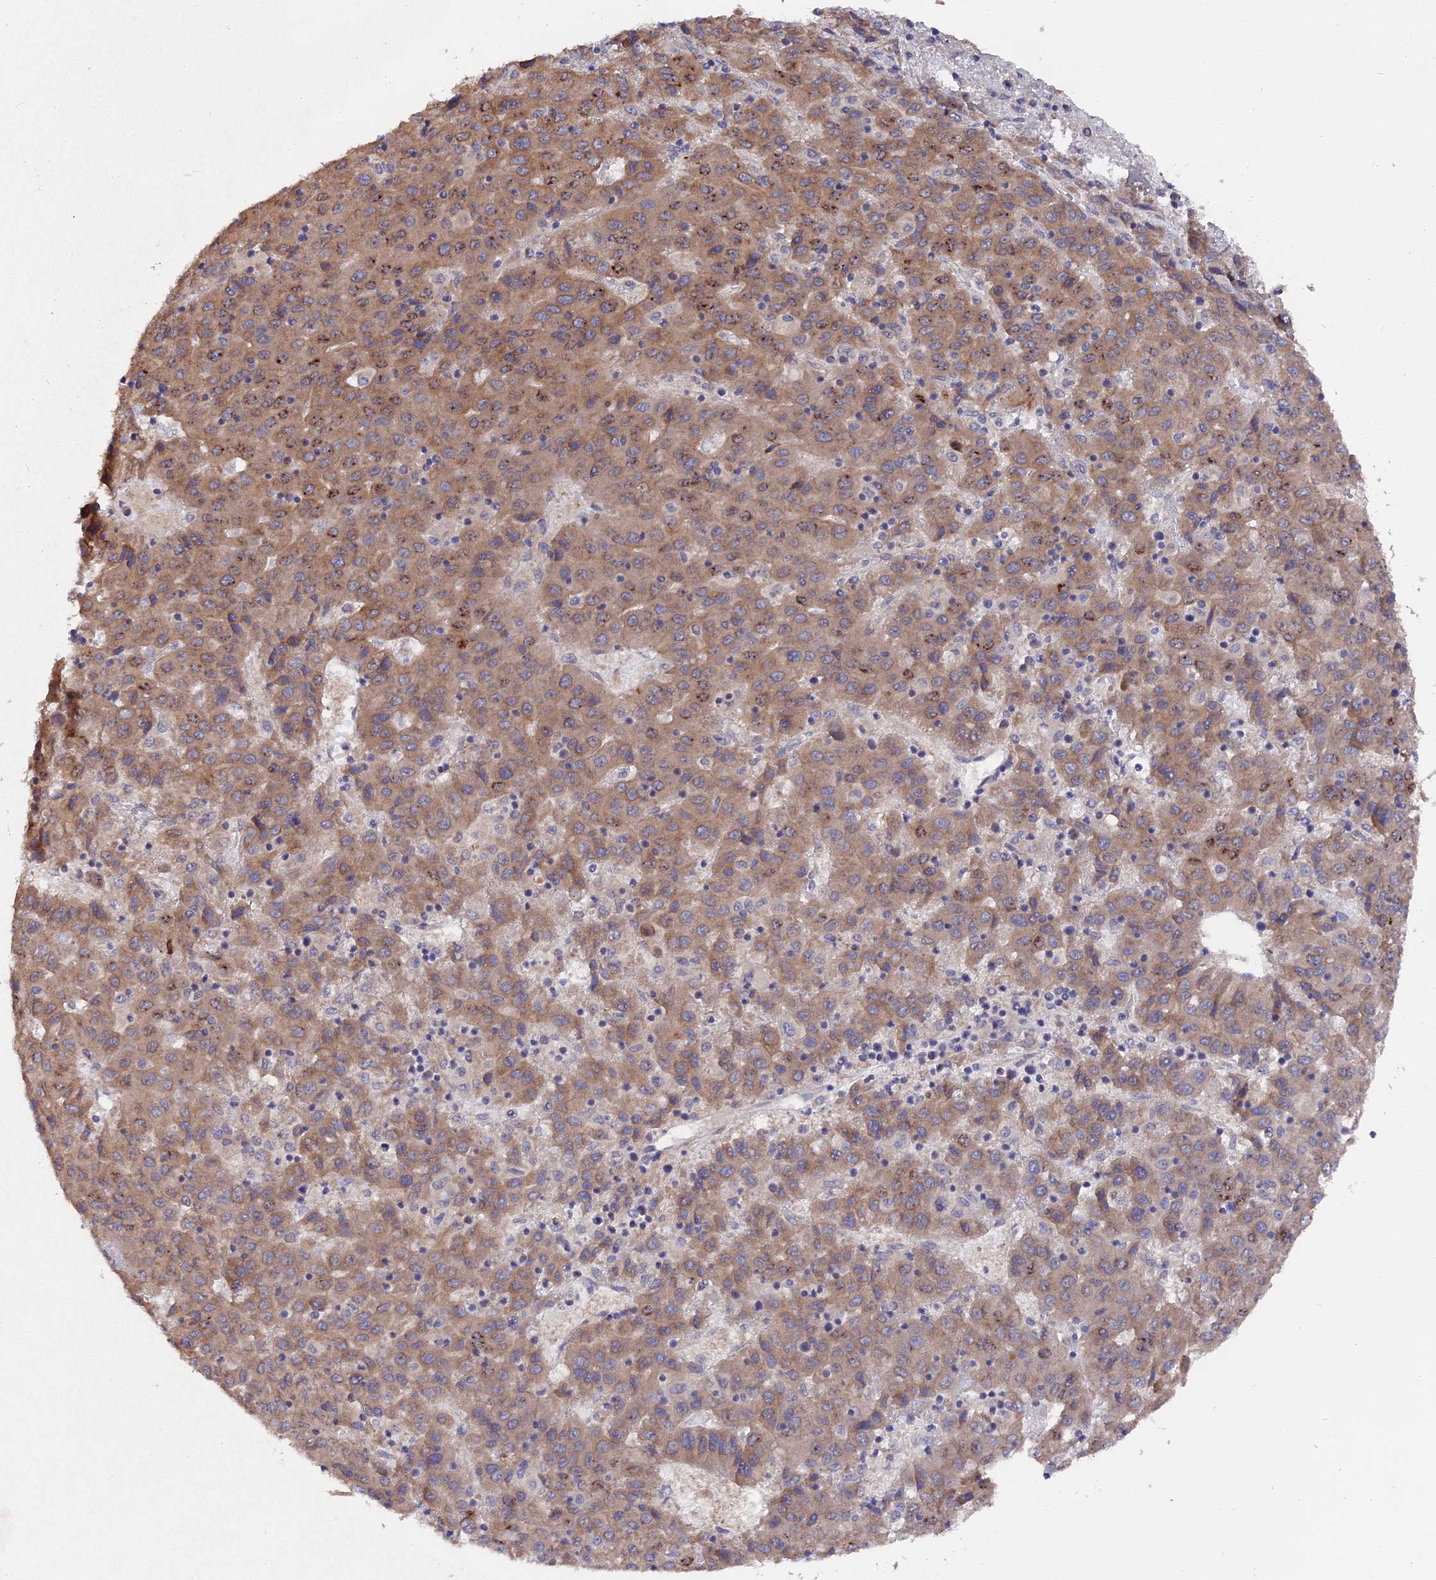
{"staining": {"intensity": "moderate", "quantity": ">75%", "location": "cytoplasmic/membranous"}, "tissue": "liver cancer", "cell_type": "Tumor cells", "image_type": "cancer", "snomed": [{"axis": "morphology", "description": "Carcinoma, Hepatocellular, NOS"}, {"axis": "topography", "description": "Liver"}], "caption": "The image reveals immunohistochemical staining of liver hepatocellular carcinoma. There is moderate cytoplasmic/membranous positivity is identified in approximately >75% of tumor cells.", "gene": "ZCCHC2", "patient": {"sex": "female", "age": 53}}